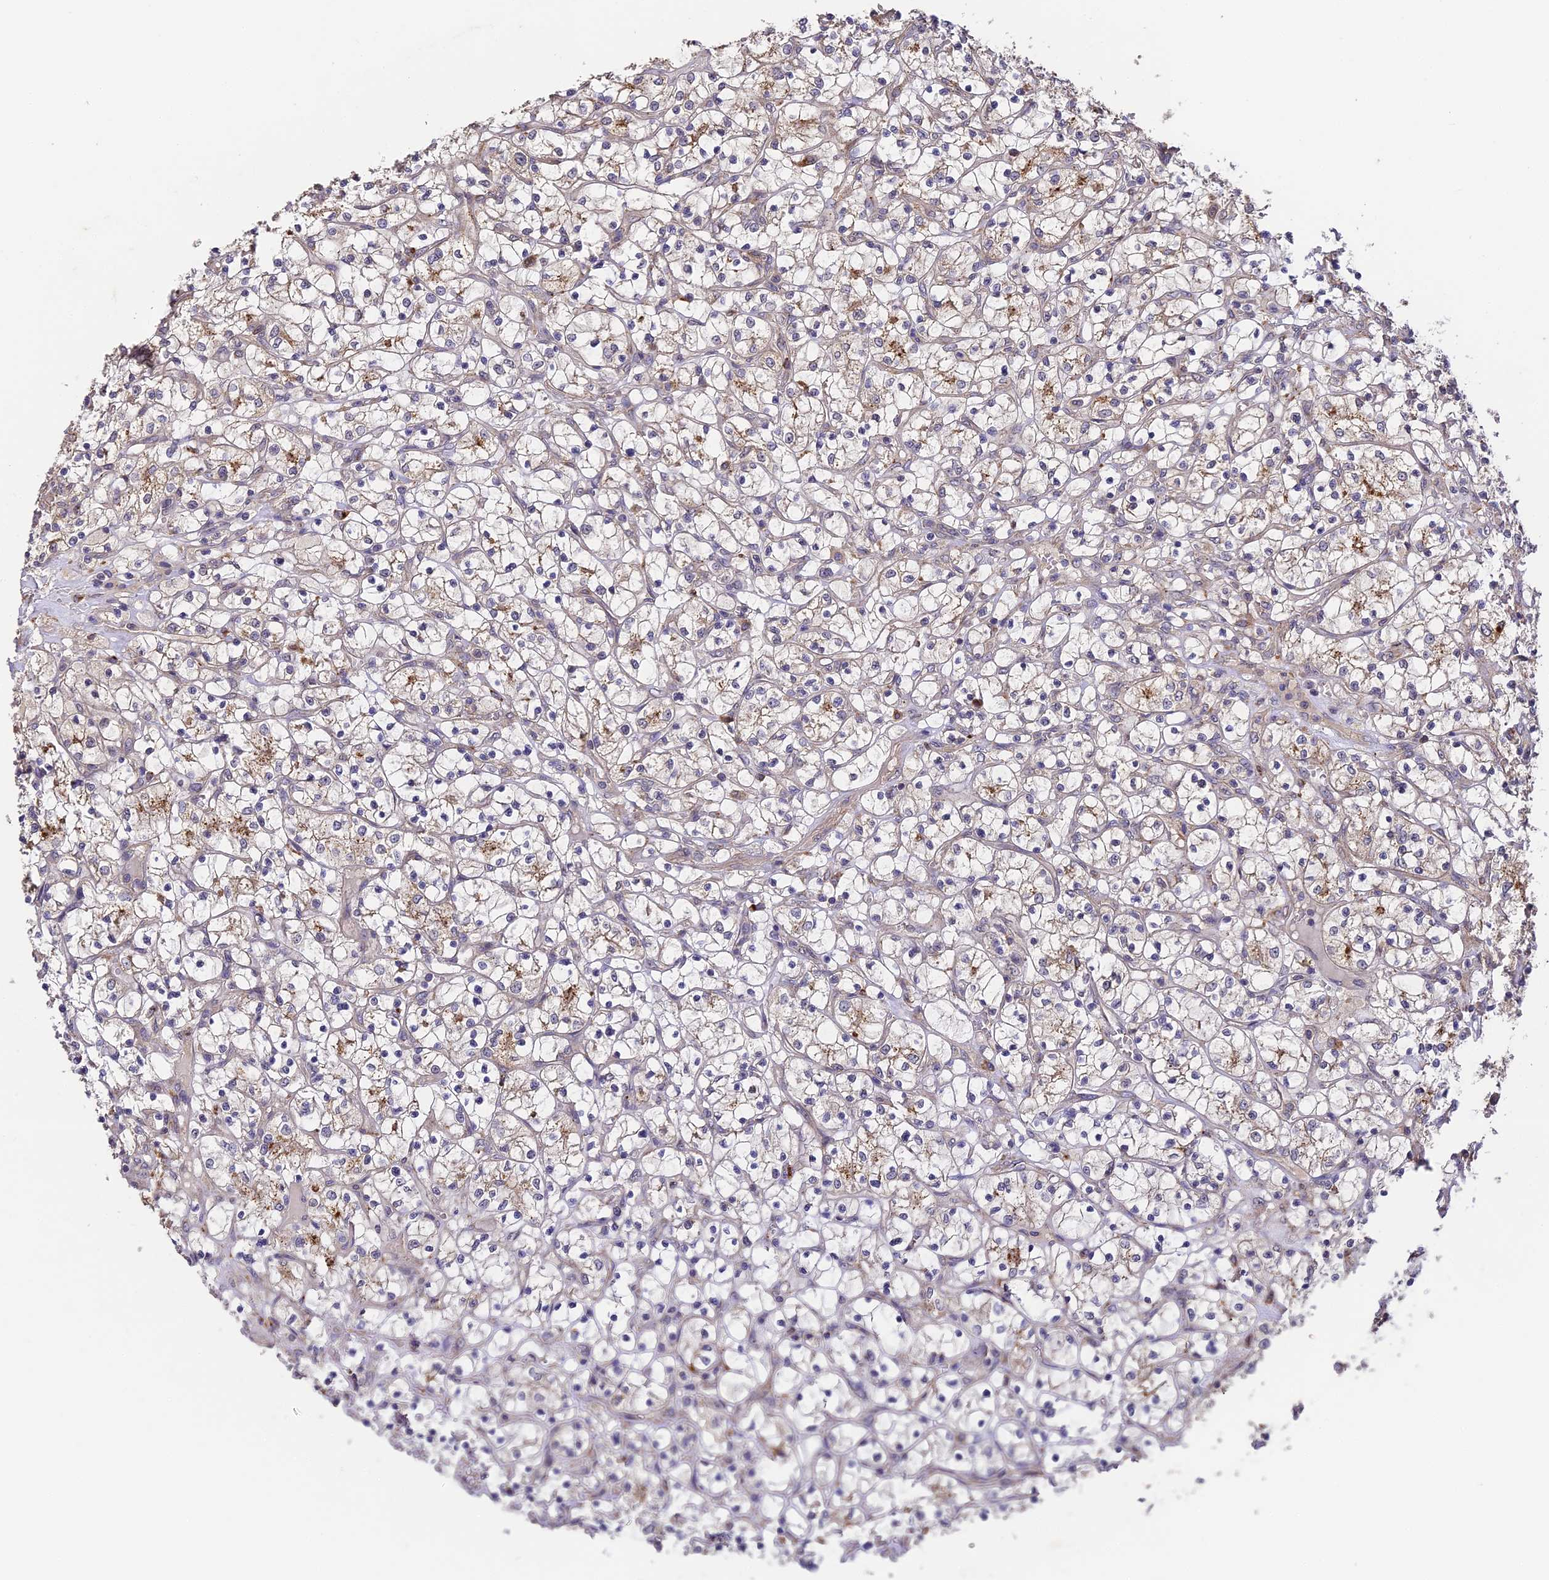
{"staining": {"intensity": "moderate", "quantity": "<25%", "location": "cytoplasmic/membranous"}, "tissue": "renal cancer", "cell_type": "Tumor cells", "image_type": "cancer", "snomed": [{"axis": "morphology", "description": "Adenocarcinoma, NOS"}, {"axis": "topography", "description": "Kidney"}], "caption": "A photomicrograph of human adenocarcinoma (renal) stained for a protein reveals moderate cytoplasmic/membranous brown staining in tumor cells.", "gene": "YAE1", "patient": {"sex": "female", "age": 69}}